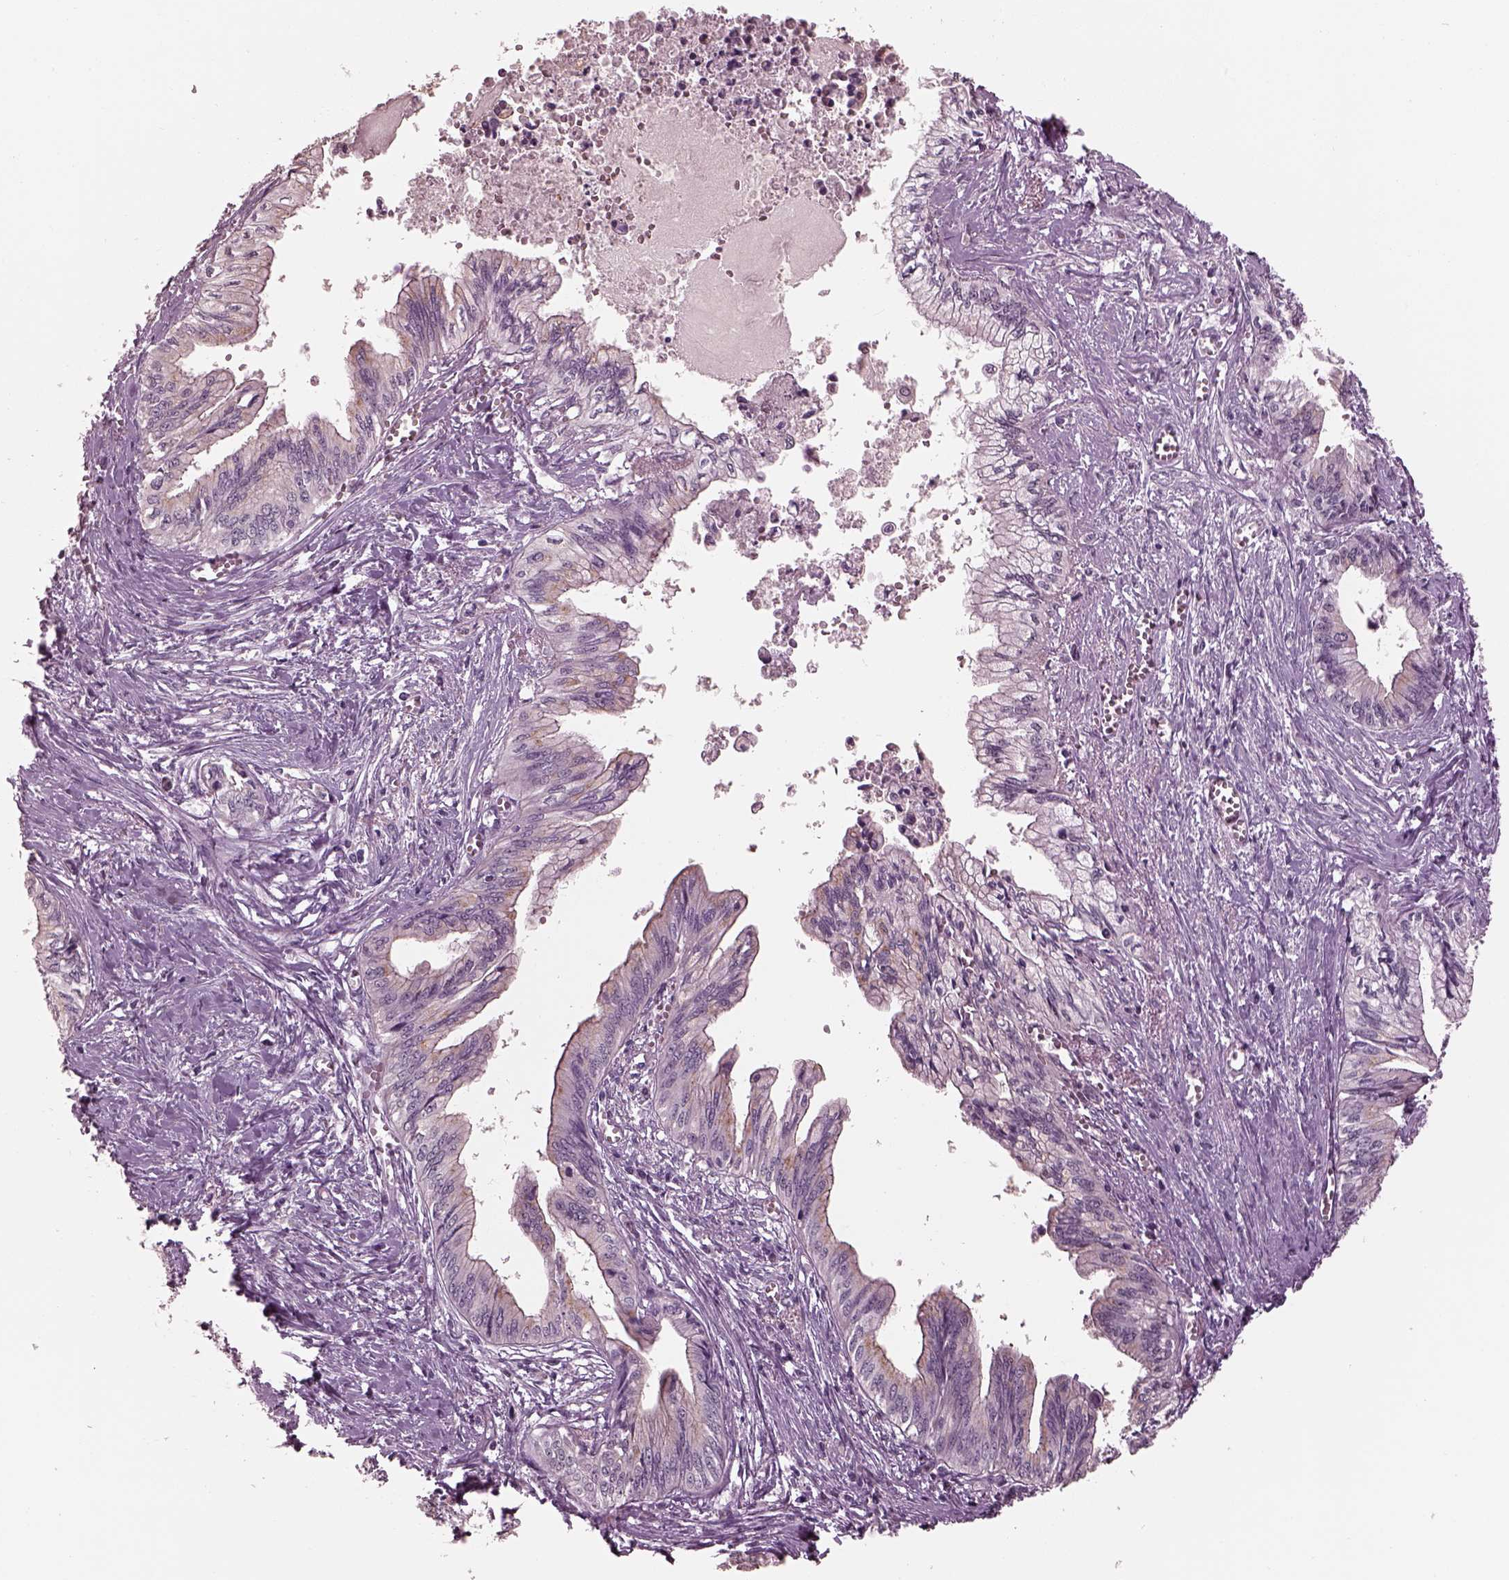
{"staining": {"intensity": "weak", "quantity": "<25%", "location": "cytoplasmic/membranous"}, "tissue": "pancreatic cancer", "cell_type": "Tumor cells", "image_type": "cancer", "snomed": [{"axis": "morphology", "description": "Adenocarcinoma, NOS"}, {"axis": "topography", "description": "Pancreas"}], "caption": "Tumor cells show no significant protein expression in pancreatic cancer.", "gene": "TSKS", "patient": {"sex": "female", "age": 61}}